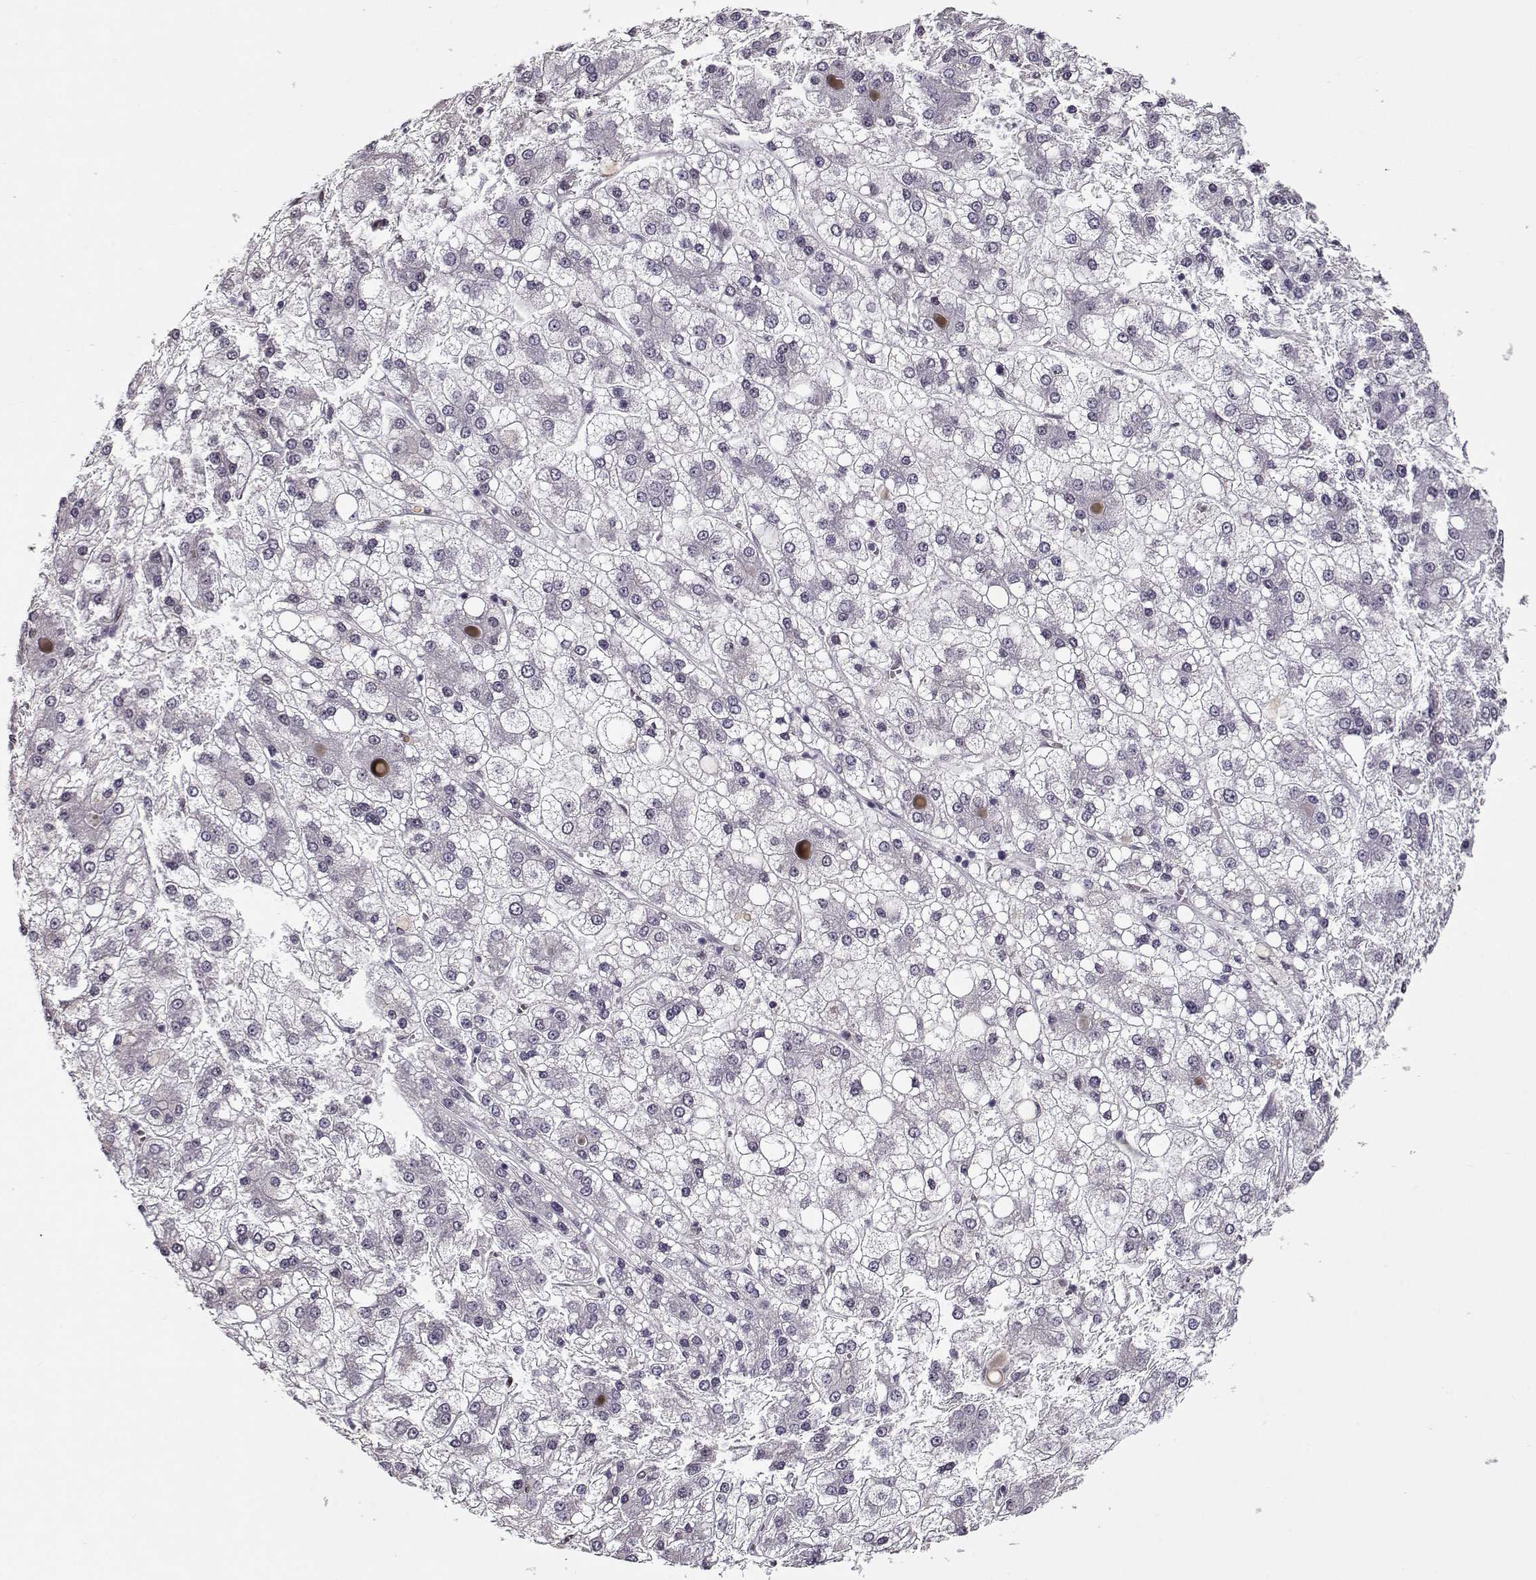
{"staining": {"intensity": "negative", "quantity": "none", "location": "none"}, "tissue": "liver cancer", "cell_type": "Tumor cells", "image_type": "cancer", "snomed": [{"axis": "morphology", "description": "Carcinoma, Hepatocellular, NOS"}, {"axis": "topography", "description": "Liver"}], "caption": "Hepatocellular carcinoma (liver) was stained to show a protein in brown. There is no significant staining in tumor cells.", "gene": "PRMT8", "patient": {"sex": "male", "age": 73}}